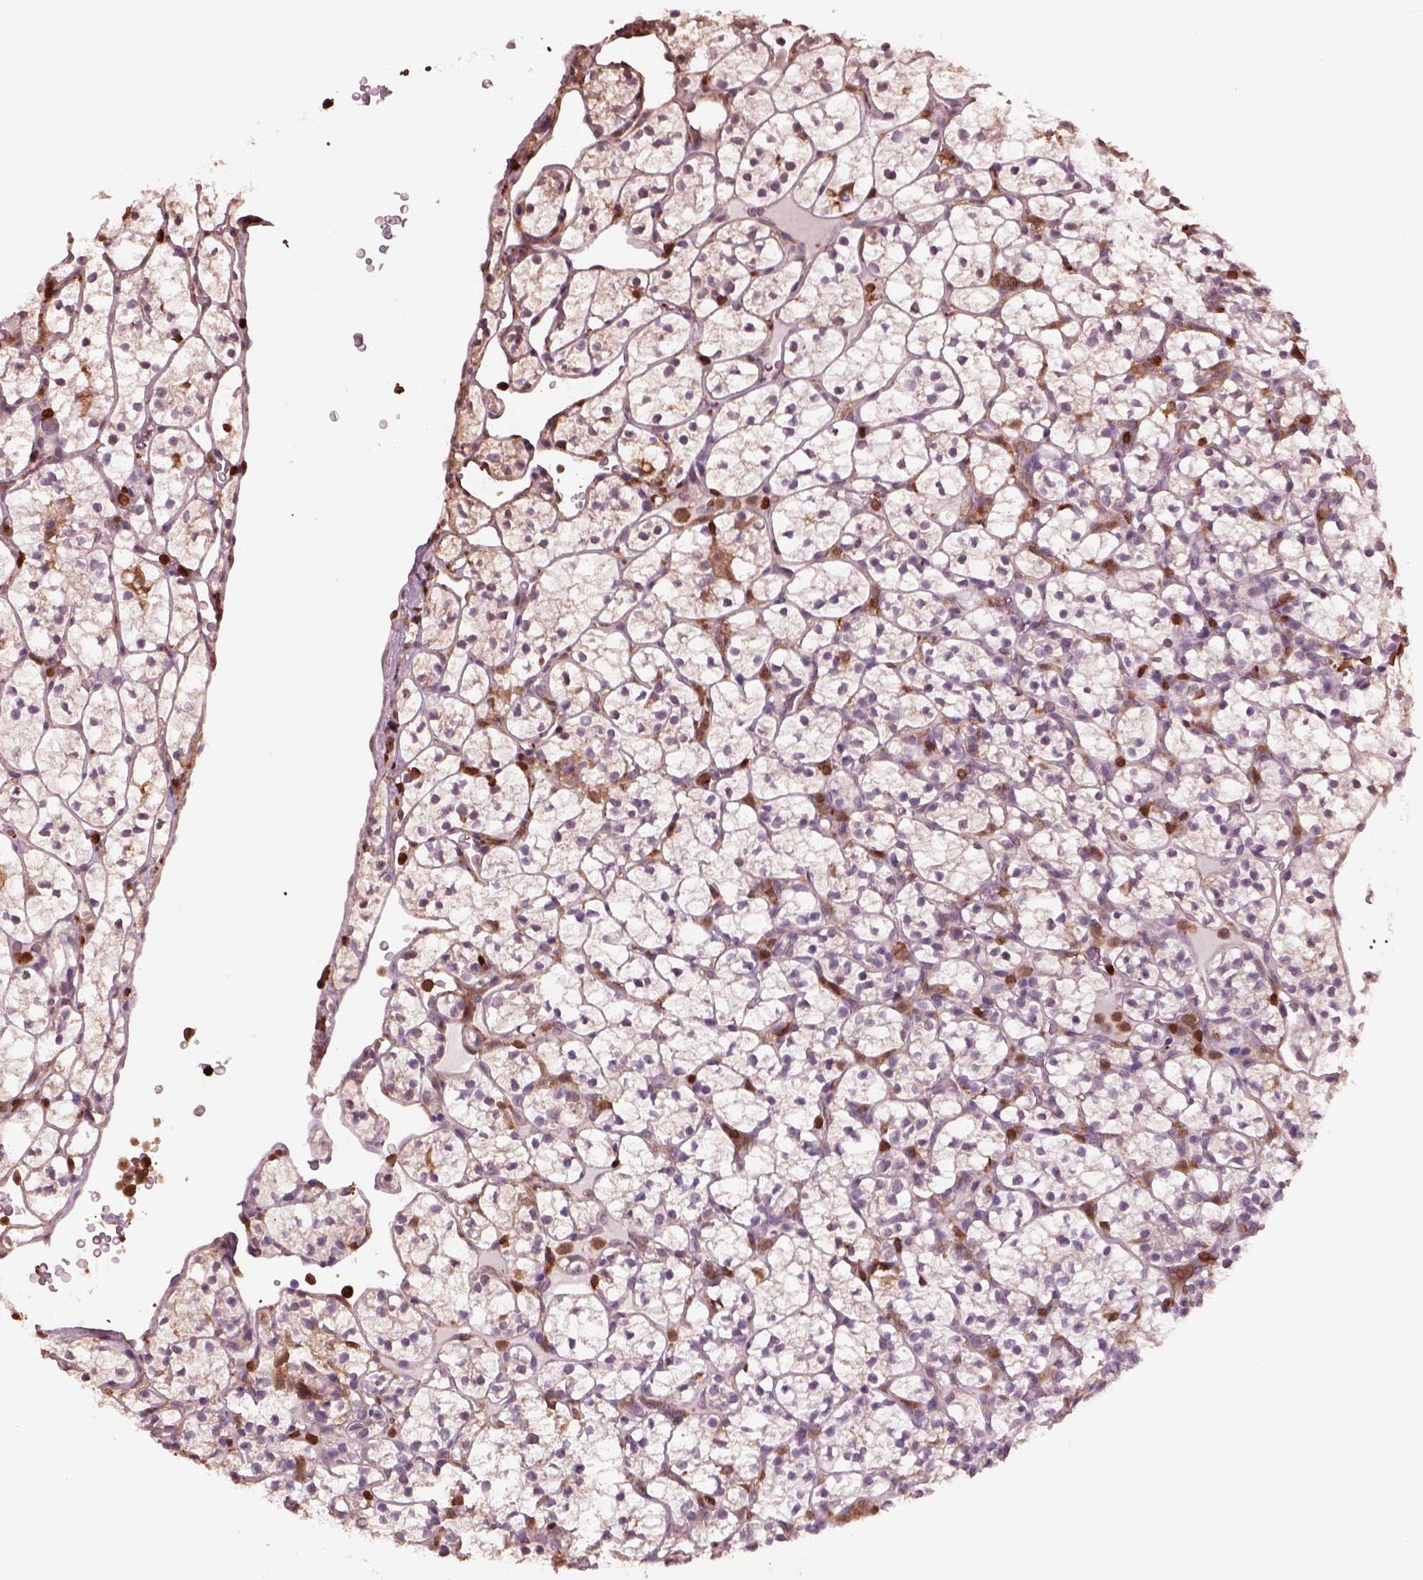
{"staining": {"intensity": "negative", "quantity": "none", "location": "none"}, "tissue": "renal cancer", "cell_type": "Tumor cells", "image_type": "cancer", "snomed": [{"axis": "morphology", "description": "Adenocarcinoma, NOS"}, {"axis": "topography", "description": "Kidney"}], "caption": "DAB (3,3'-diaminobenzidine) immunohistochemical staining of renal cancer (adenocarcinoma) demonstrates no significant positivity in tumor cells. (DAB (3,3'-diaminobenzidine) immunohistochemistry (IHC) visualized using brightfield microscopy, high magnification).", "gene": "IL31RA", "patient": {"sex": "female", "age": 89}}